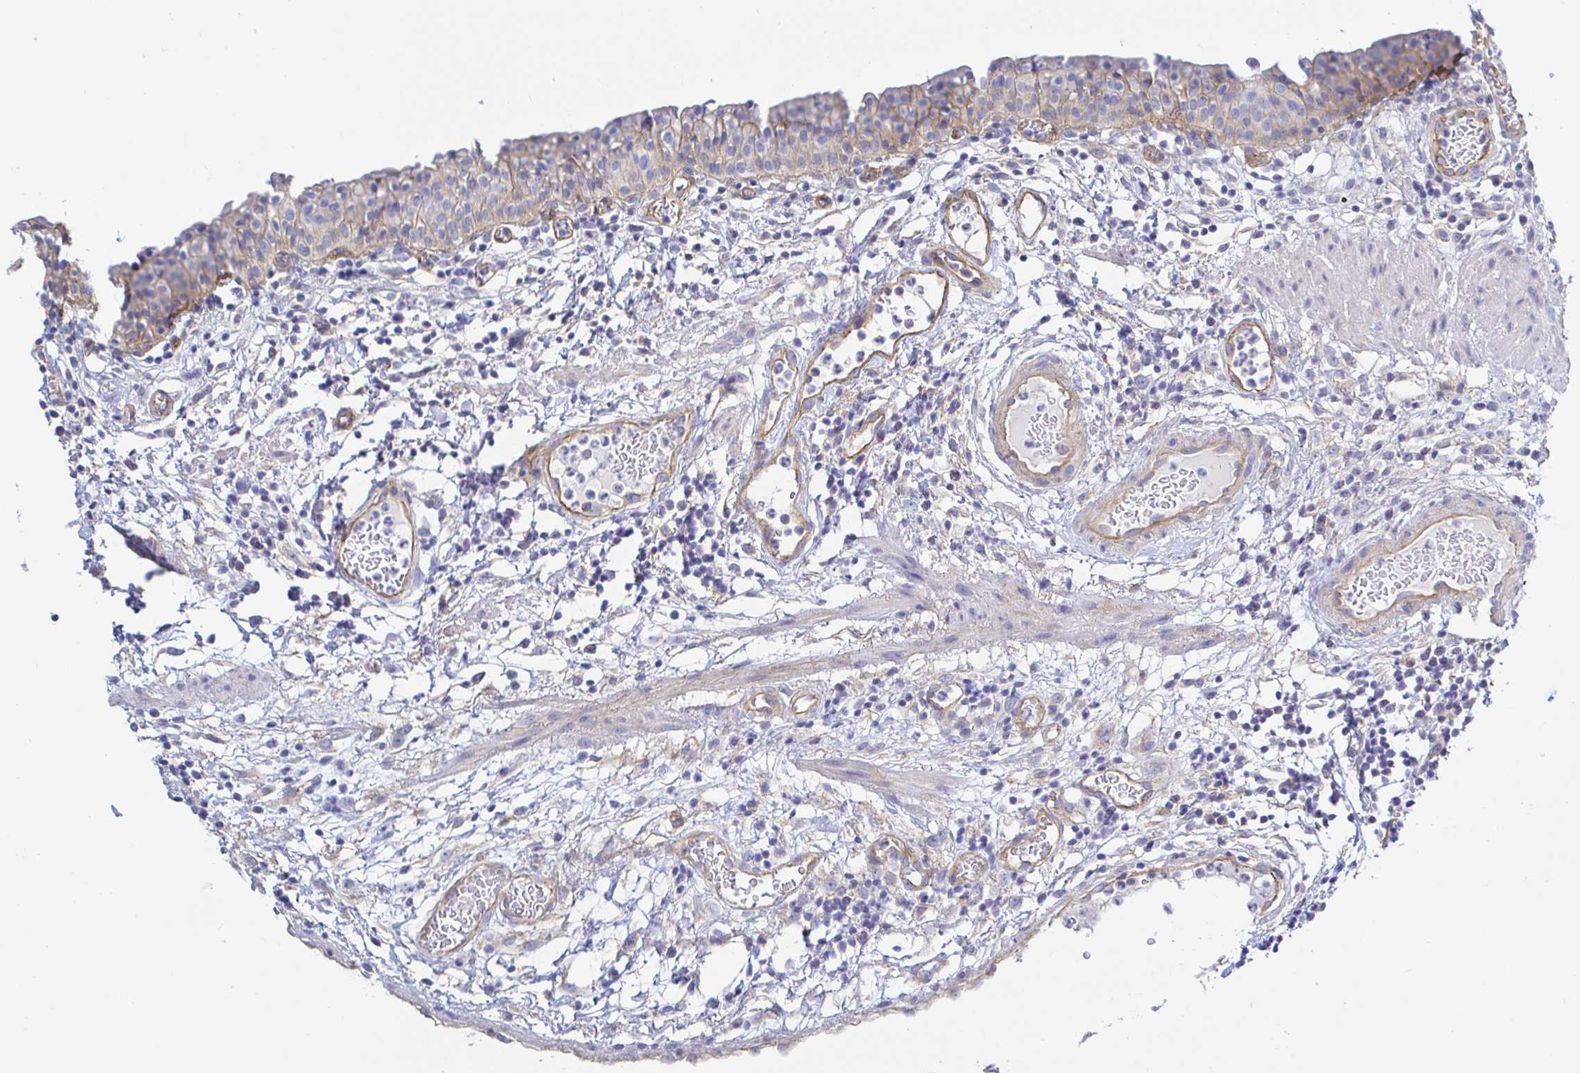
{"staining": {"intensity": "weak", "quantity": "<25%", "location": "cytoplasmic/membranous"}, "tissue": "urinary bladder", "cell_type": "Urothelial cells", "image_type": "normal", "snomed": [{"axis": "morphology", "description": "Normal tissue, NOS"}, {"axis": "morphology", "description": "Inflammation, NOS"}, {"axis": "topography", "description": "Urinary bladder"}], "caption": "IHC histopathology image of normal human urinary bladder stained for a protein (brown), which displays no expression in urothelial cells.", "gene": "ARL4D", "patient": {"sex": "male", "age": 57}}